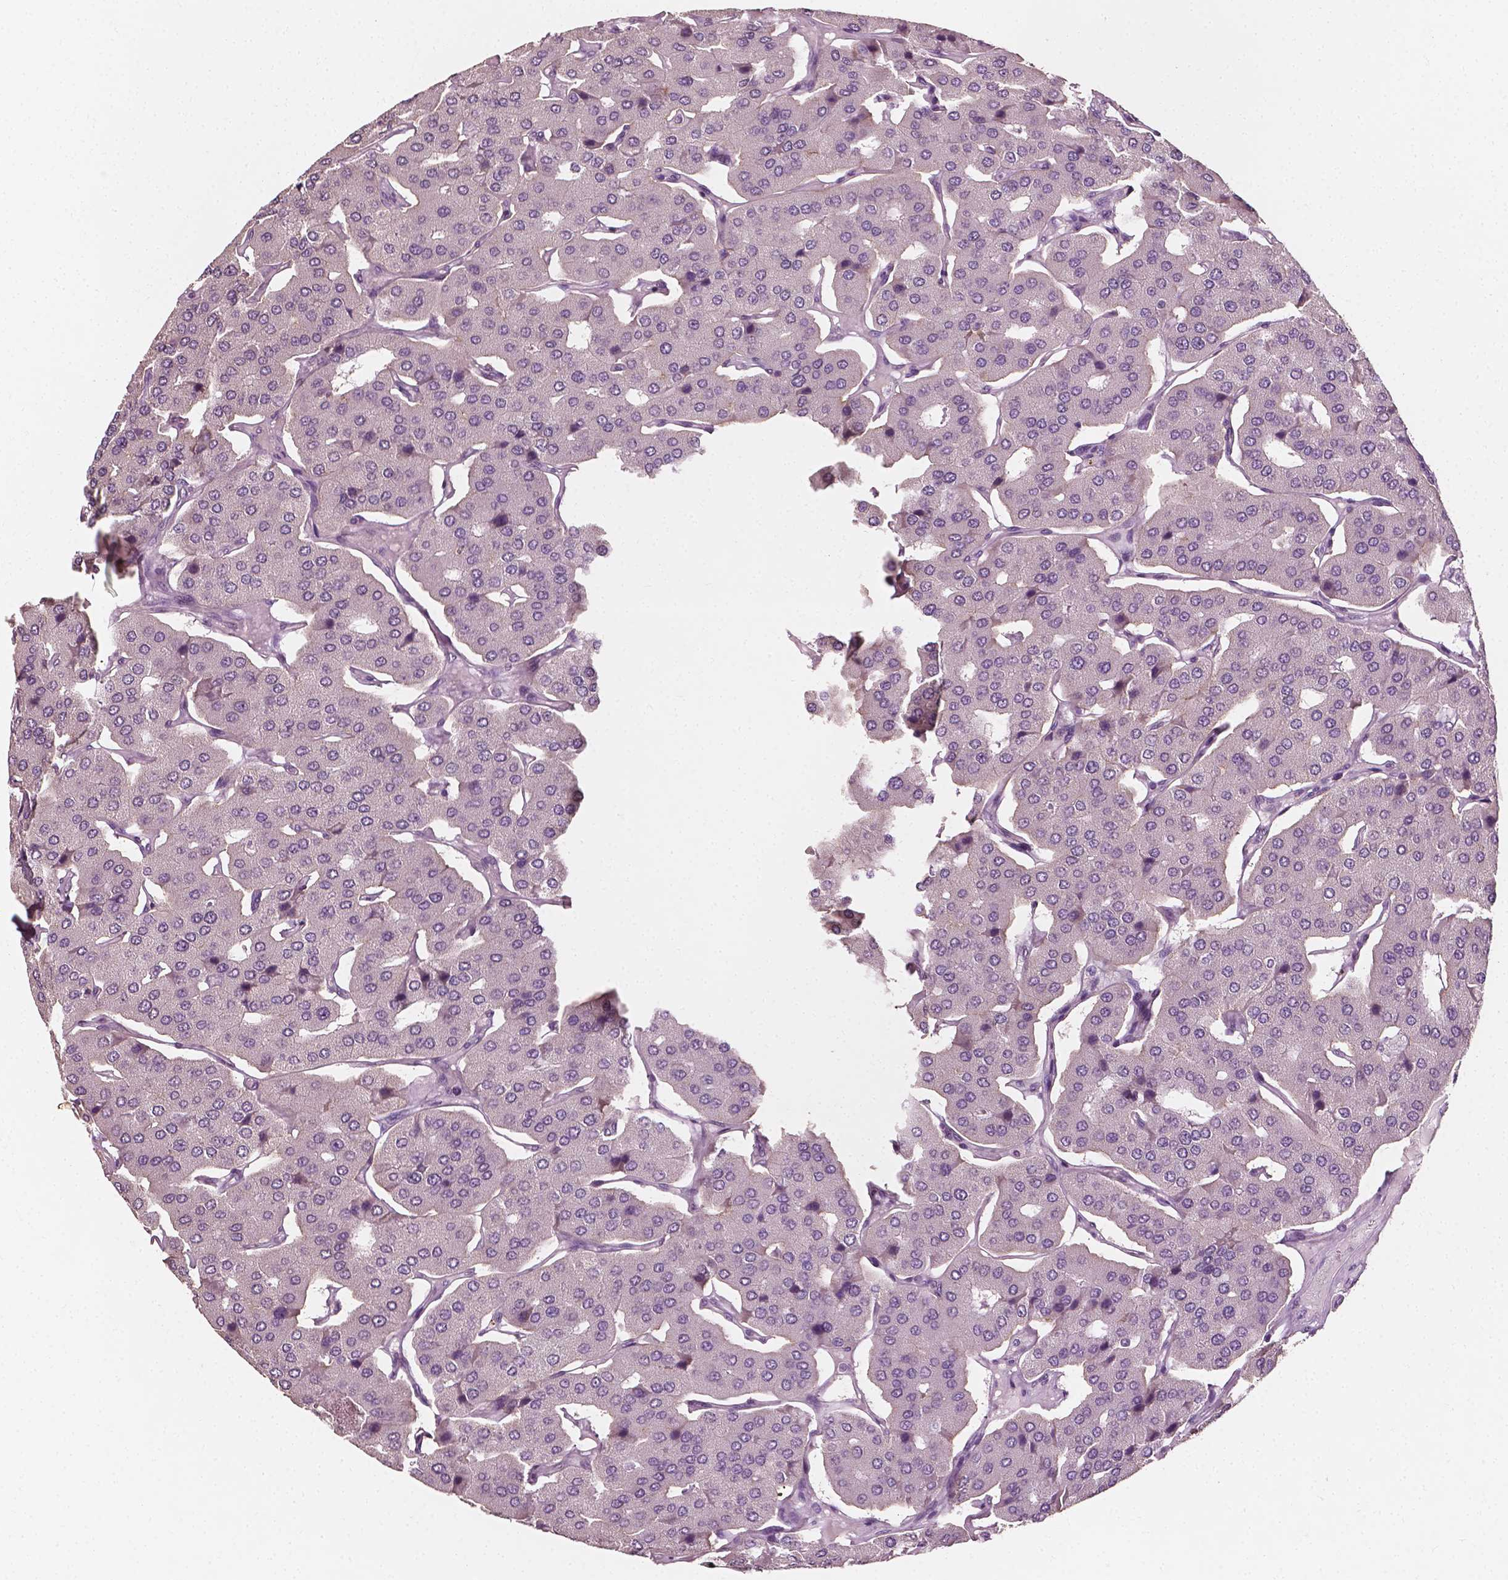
{"staining": {"intensity": "negative", "quantity": "none", "location": "none"}, "tissue": "parathyroid gland", "cell_type": "Glandular cells", "image_type": "normal", "snomed": [{"axis": "morphology", "description": "Normal tissue, NOS"}, {"axis": "morphology", "description": "Adenoma, NOS"}, {"axis": "topography", "description": "Parathyroid gland"}], "caption": "Micrograph shows no significant protein expression in glandular cells of benign parathyroid gland. Nuclei are stained in blue.", "gene": "PLA2R1", "patient": {"sex": "female", "age": 86}}